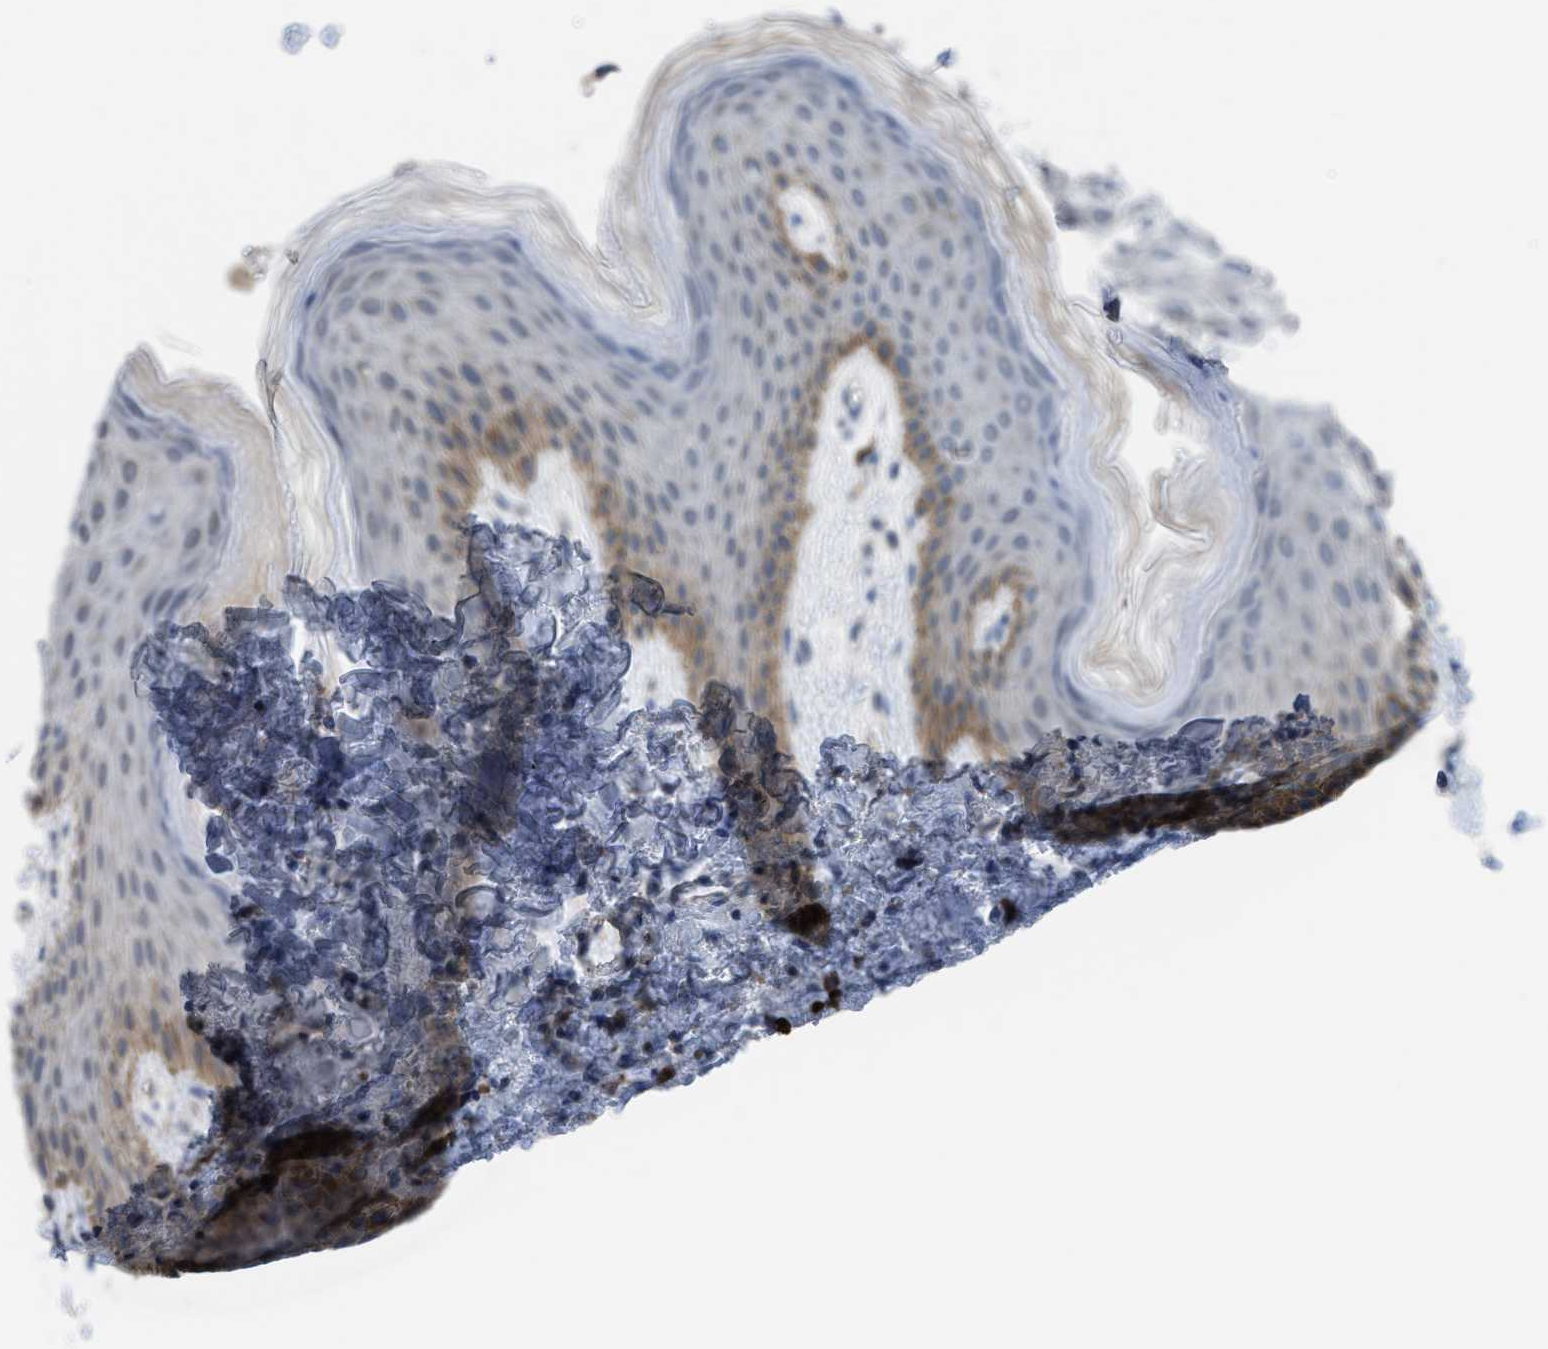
{"staining": {"intensity": "moderate", "quantity": "<25%", "location": "cytoplasmic/membranous"}, "tissue": "skin", "cell_type": "Epidermal cells", "image_type": "normal", "snomed": [{"axis": "morphology", "description": "Normal tissue, NOS"}, {"axis": "topography", "description": "Anal"}], "caption": "Moderate cytoplasmic/membranous positivity for a protein is appreciated in approximately <25% of epidermal cells of benign skin using IHC.", "gene": "BAZ2B", "patient": {"sex": "male", "age": 44}}